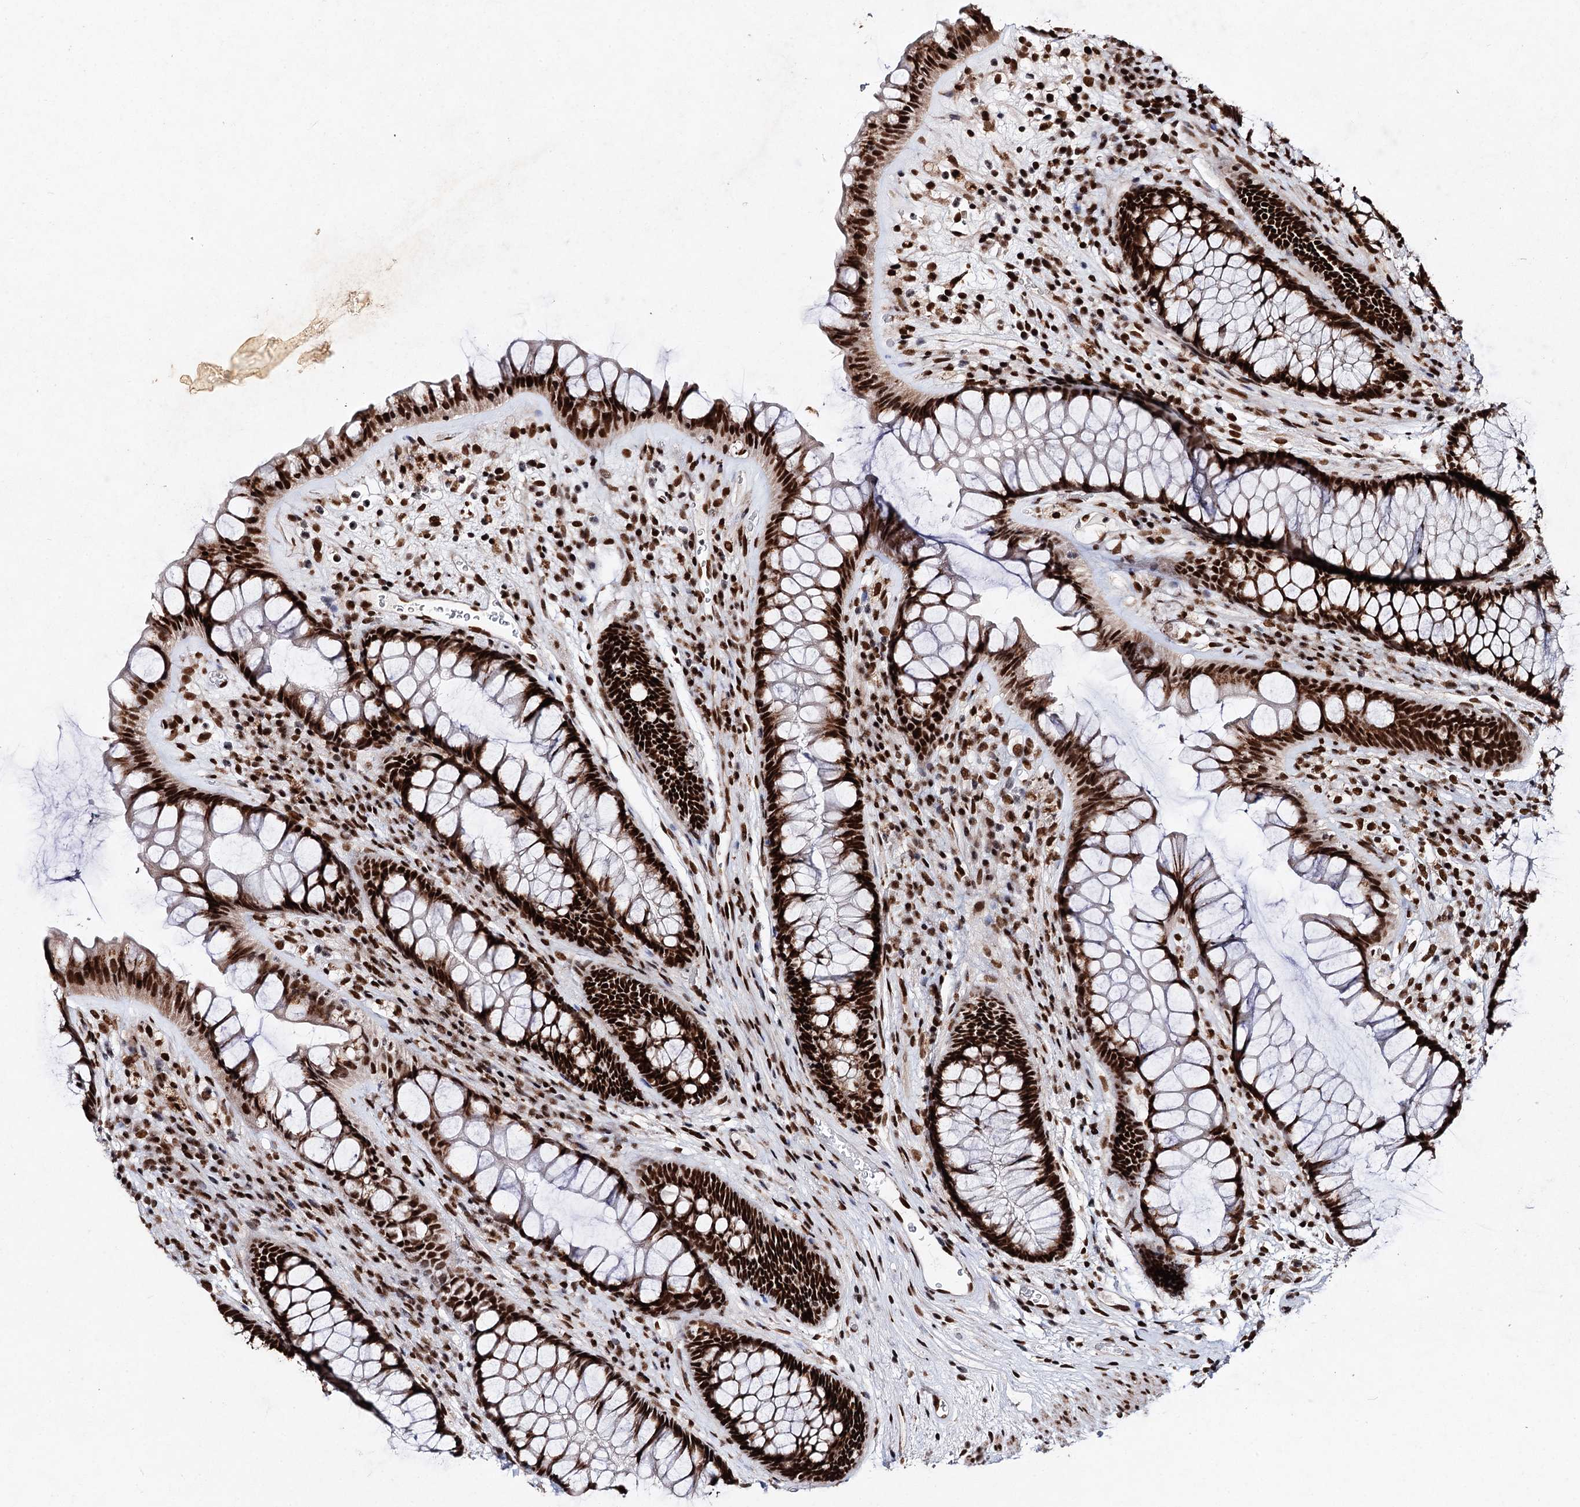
{"staining": {"intensity": "strong", "quantity": ">75%", "location": "nuclear"}, "tissue": "rectum", "cell_type": "Glandular cells", "image_type": "normal", "snomed": [{"axis": "morphology", "description": "Normal tissue, NOS"}, {"axis": "topography", "description": "Rectum"}], "caption": "Immunohistochemical staining of unremarkable rectum shows high levels of strong nuclear expression in approximately >75% of glandular cells. (brown staining indicates protein expression, while blue staining denotes nuclei).", "gene": "MATR3", "patient": {"sex": "male", "age": 74}}